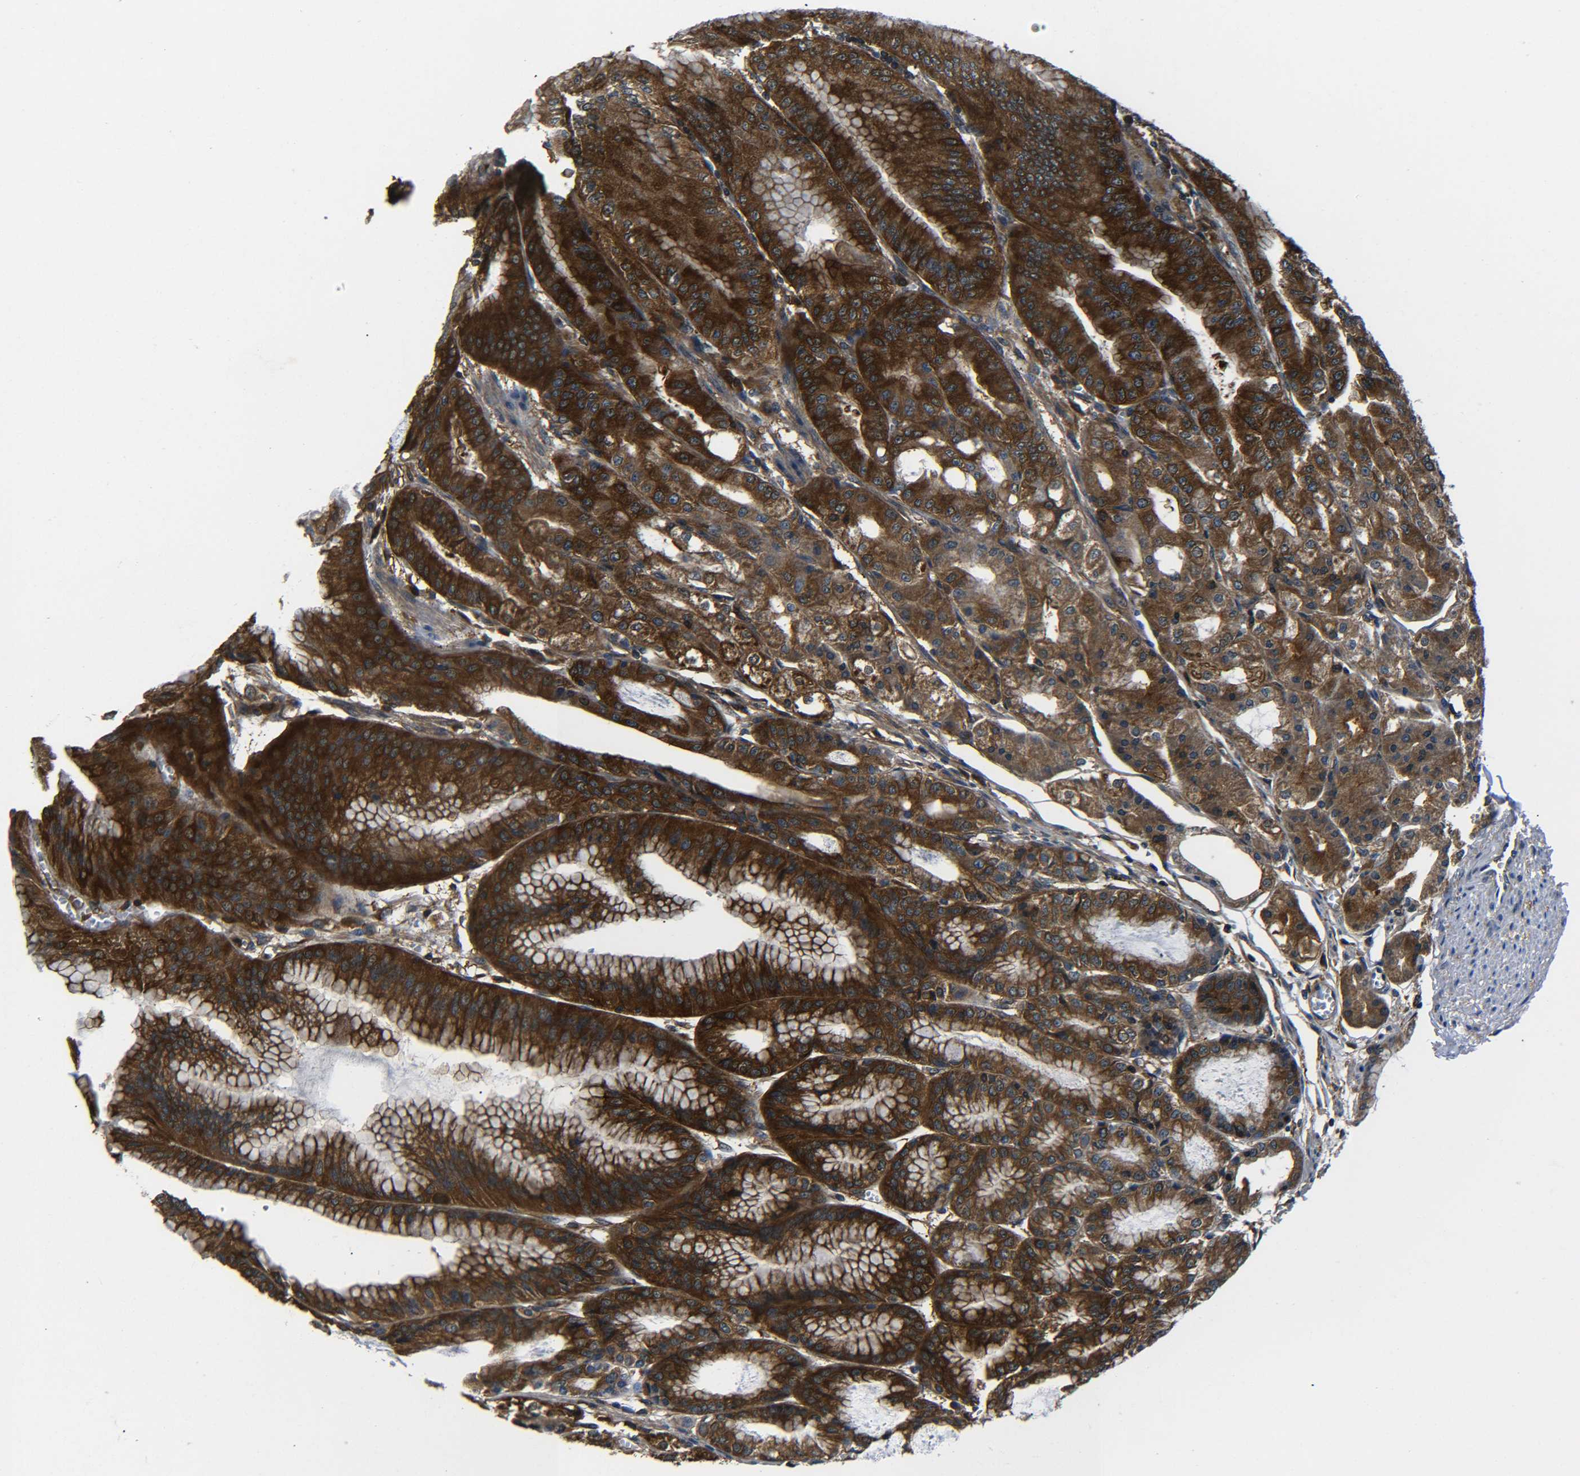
{"staining": {"intensity": "strong", "quantity": ">75%", "location": "cytoplasmic/membranous"}, "tissue": "stomach", "cell_type": "Glandular cells", "image_type": "normal", "snomed": [{"axis": "morphology", "description": "Normal tissue, NOS"}, {"axis": "topography", "description": "Stomach, lower"}], "caption": "A high-resolution histopathology image shows IHC staining of unremarkable stomach, which demonstrates strong cytoplasmic/membranous positivity in approximately >75% of glandular cells. (brown staining indicates protein expression, while blue staining denotes nuclei).", "gene": "PREB", "patient": {"sex": "male", "age": 71}}